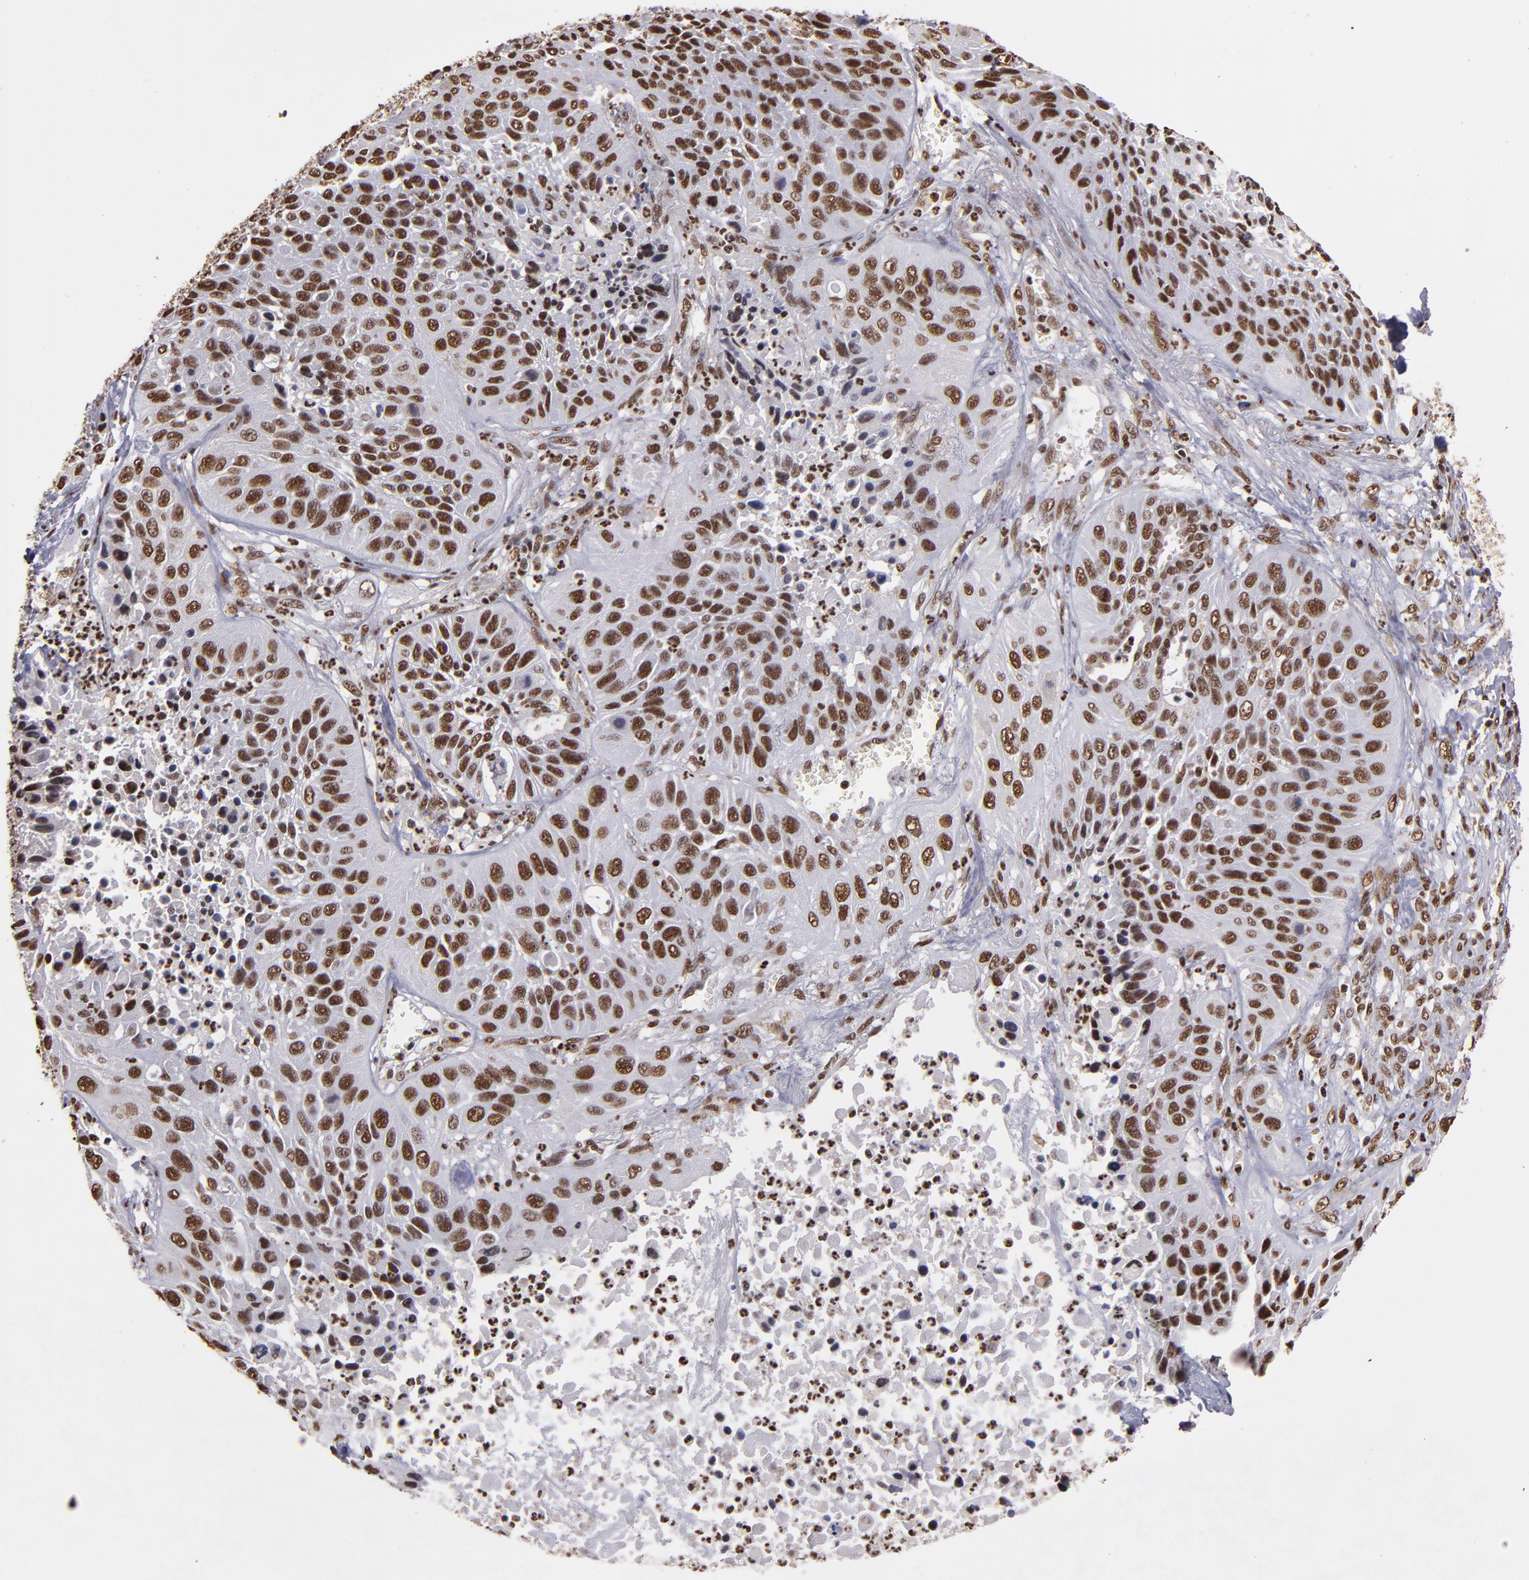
{"staining": {"intensity": "moderate", "quantity": ">75%", "location": "nuclear"}, "tissue": "lung cancer", "cell_type": "Tumor cells", "image_type": "cancer", "snomed": [{"axis": "morphology", "description": "Squamous cell carcinoma, NOS"}, {"axis": "topography", "description": "Lung"}], "caption": "The micrograph demonstrates immunohistochemical staining of lung squamous cell carcinoma. There is moderate nuclear expression is identified in approximately >75% of tumor cells.", "gene": "SP1", "patient": {"sex": "female", "age": 76}}